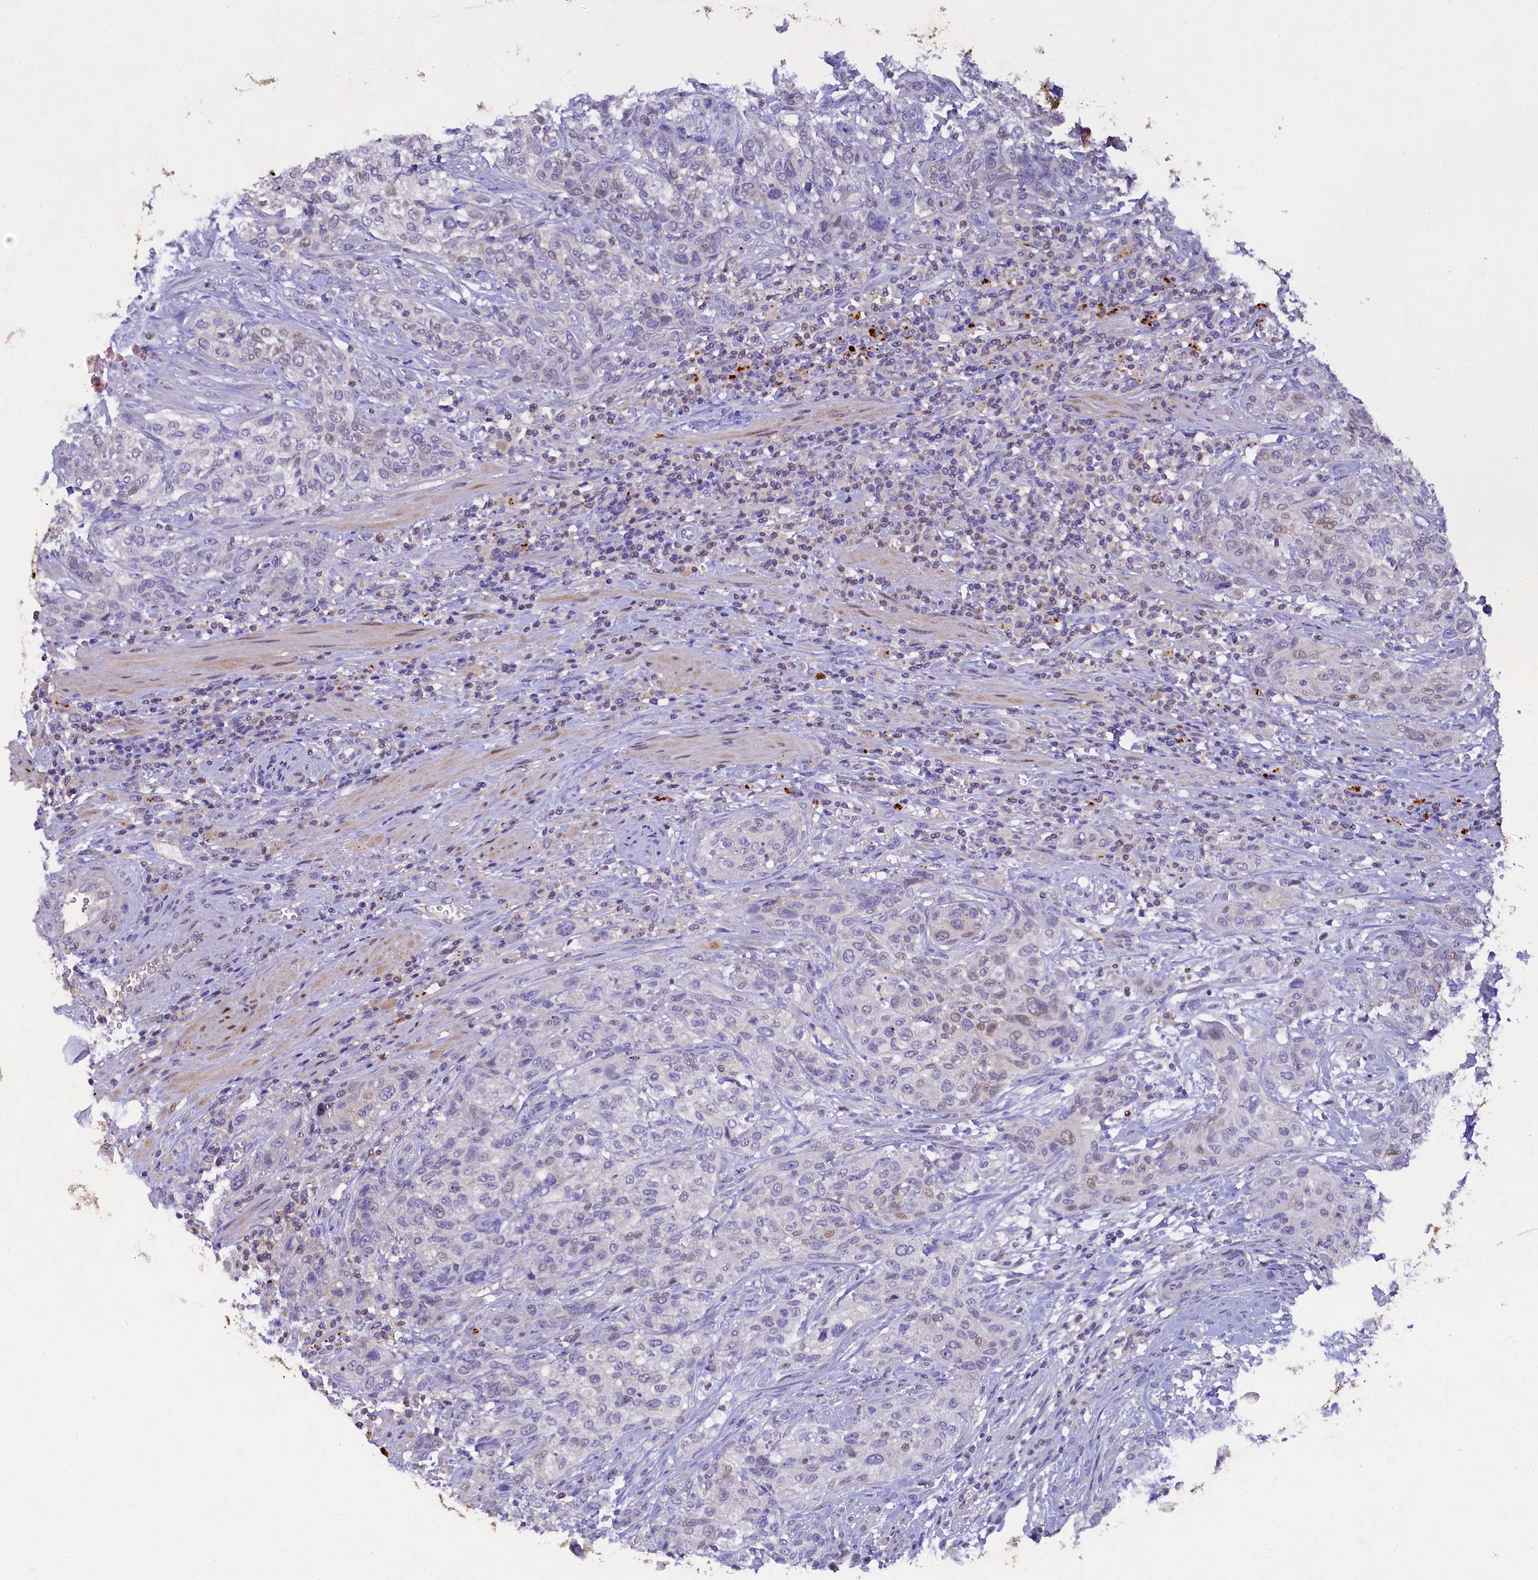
{"staining": {"intensity": "weak", "quantity": "<25%", "location": "nuclear"}, "tissue": "urothelial cancer", "cell_type": "Tumor cells", "image_type": "cancer", "snomed": [{"axis": "morphology", "description": "Normal tissue, NOS"}, {"axis": "morphology", "description": "Urothelial carcinoma, NOS"}, {"axis": "topography", "description": "Urinary bladder"}, {"axis": "topography", "description": "Peripheral nerve tissue"}], "caption": "Urothelial cancer was stained to show a protein in brown. There is no significant staining in tumor cells. (DAB (3,3'-diaminobenzidine) immunohistochemistry visualized using brightfield microscopy, high magnification).", "gene": "TGDS", "patient": {"sex": "male", "age": 35}}